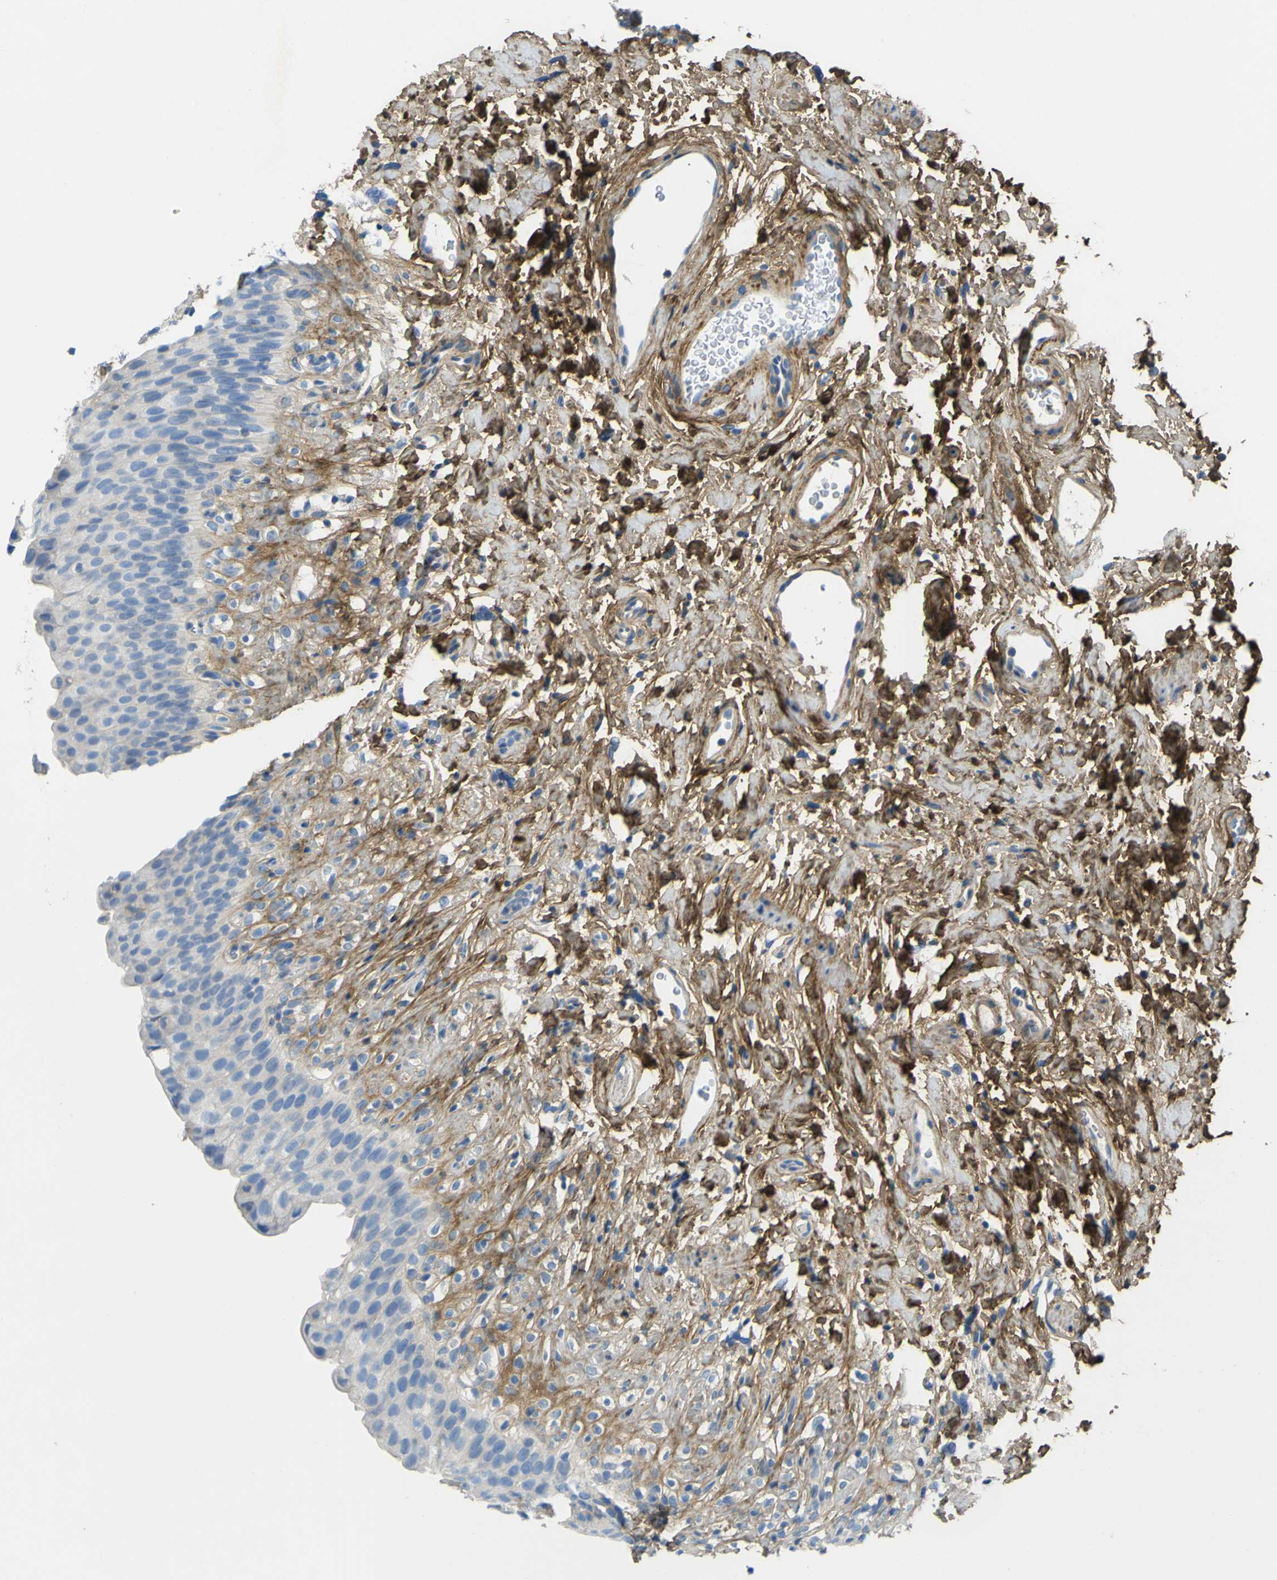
{"staining": {"intensity": "negative", "quantity": "none", "location": "none"}, "tissue": "urinary bladder", "cell_type": "Urothelial cells", "image_type": "normal", "snomed": [{"axis": "morphology", "description": "Normal tissue, NOS"}, {"axis": "topography", "description": "Urinary bladder"}], "caption": "High power microscopy image of an immunohistochemistry histopathology image of unremarkable urinary bladder, revealing no significant positivity in urothelial cells. Nuclei are stained in blue.", "gene": "OGN", "patient": {"sex": "female", "age": 79}}